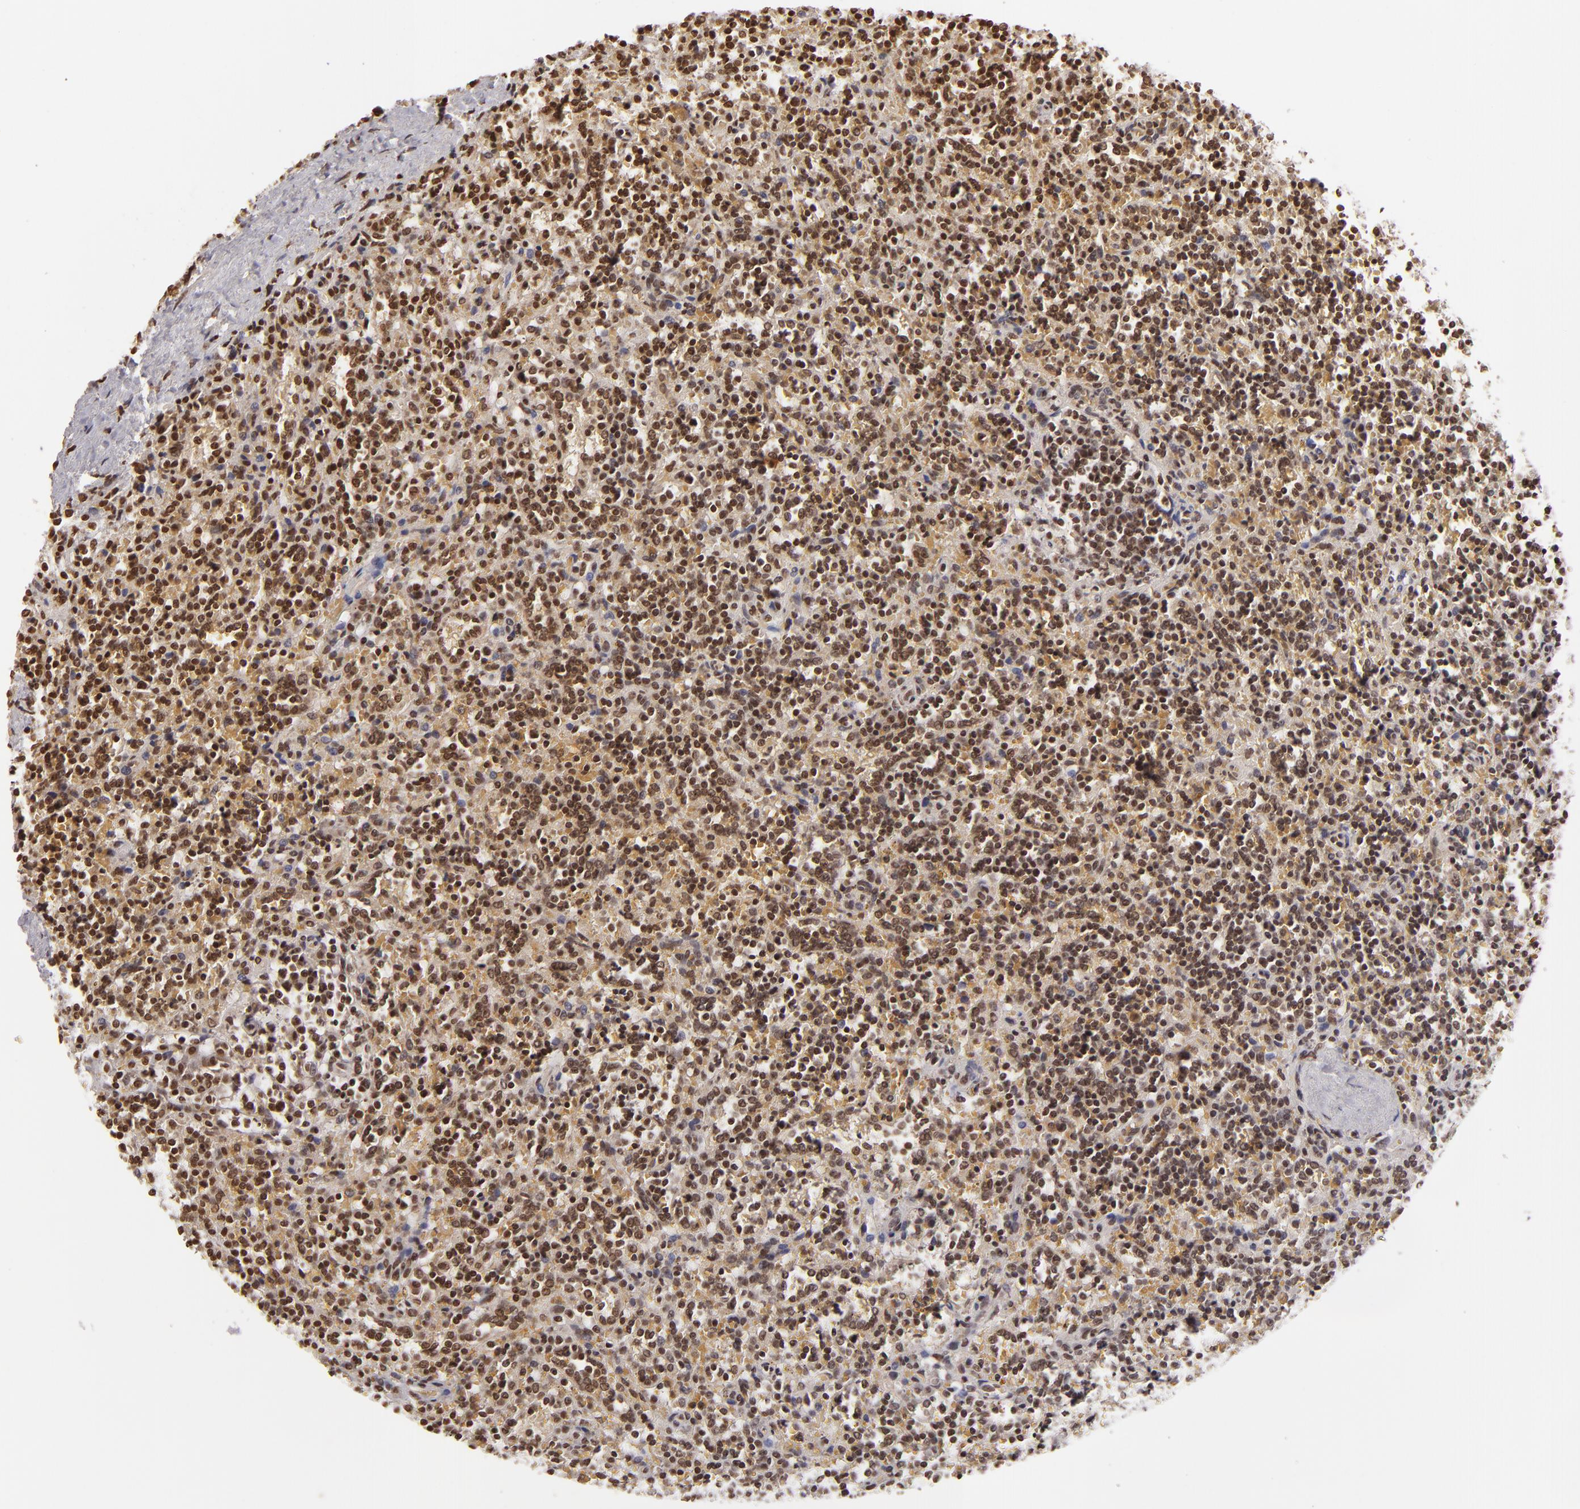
{"staining": {"intensity": "moderate", "quantity": ">75%", "location": "nuclear"}, "tissue": "lymphoma", "cell_type": "Tumor cells", "image_type": "cancer", "snomed": [{"axis": "morphology", "description": "Malignant lymphoma, non-Hodgkin's type, Low grade"}, {"axis": "topography", "description": "Spleen"}], "caption": "Protein staining exhibits moderate nuclear positivity in approximately >75% of tumor cells in lymphoma. (DAB = brown stain, brightfield microscopy at high magnification).", "gene": "CUL3", "patient": {"sex": "male", "age": 67}}